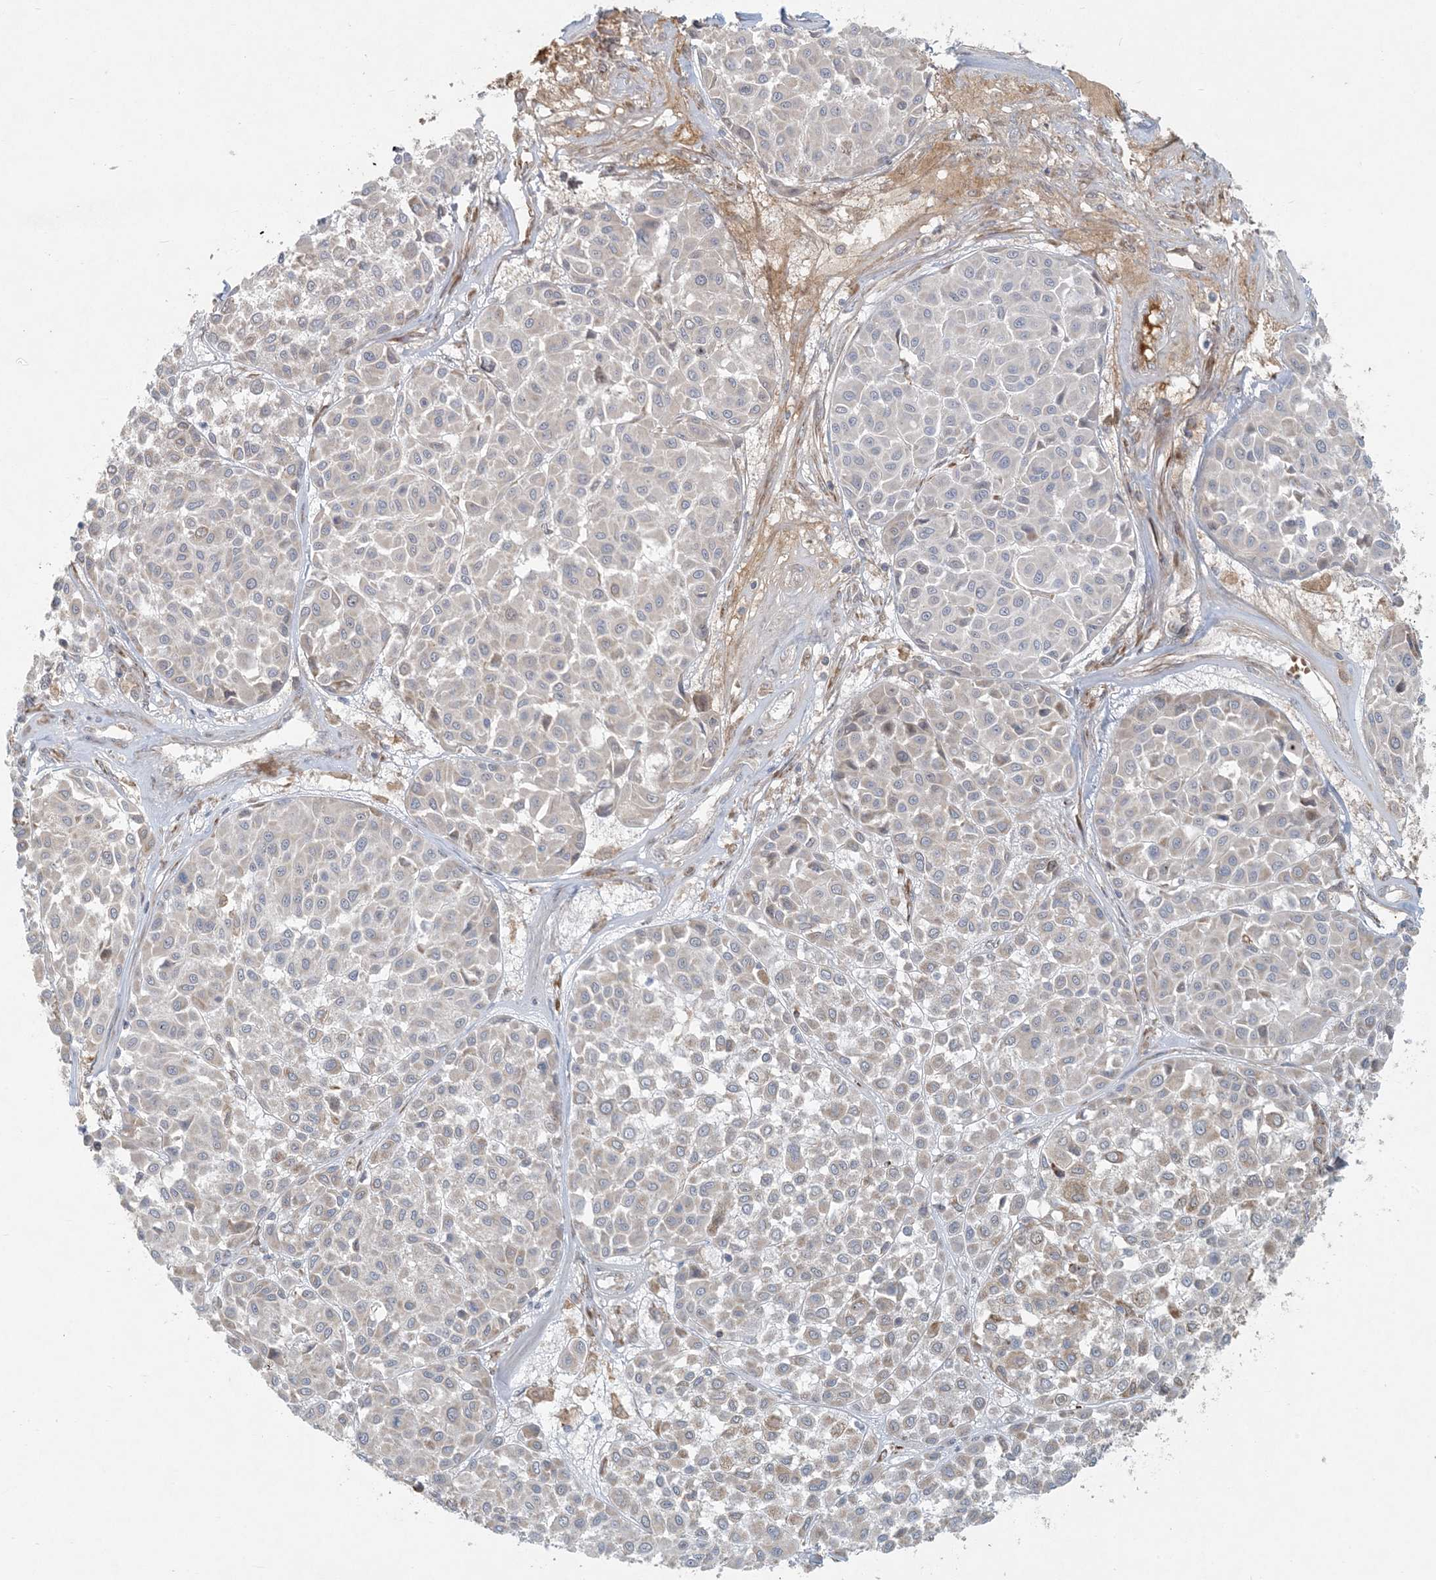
{"staining": {"intensity": "weak", "quantity": "<25%", "location": "cytoplasmic/membranous"}, "tissue": "melanoma", "cell_type": "Tumor cells", "image_type": "cancer", "snomed": [{"axis": "morphology", "description": "Malignant melanoma, Metastatic site"}, {"axis": "topography", "description": "Soft tissue"}], "caption": "There is no significant staining in tumor cells of melanoma.", "gene": "HACL1", "patient": {"sex": "male", "age": 41}}